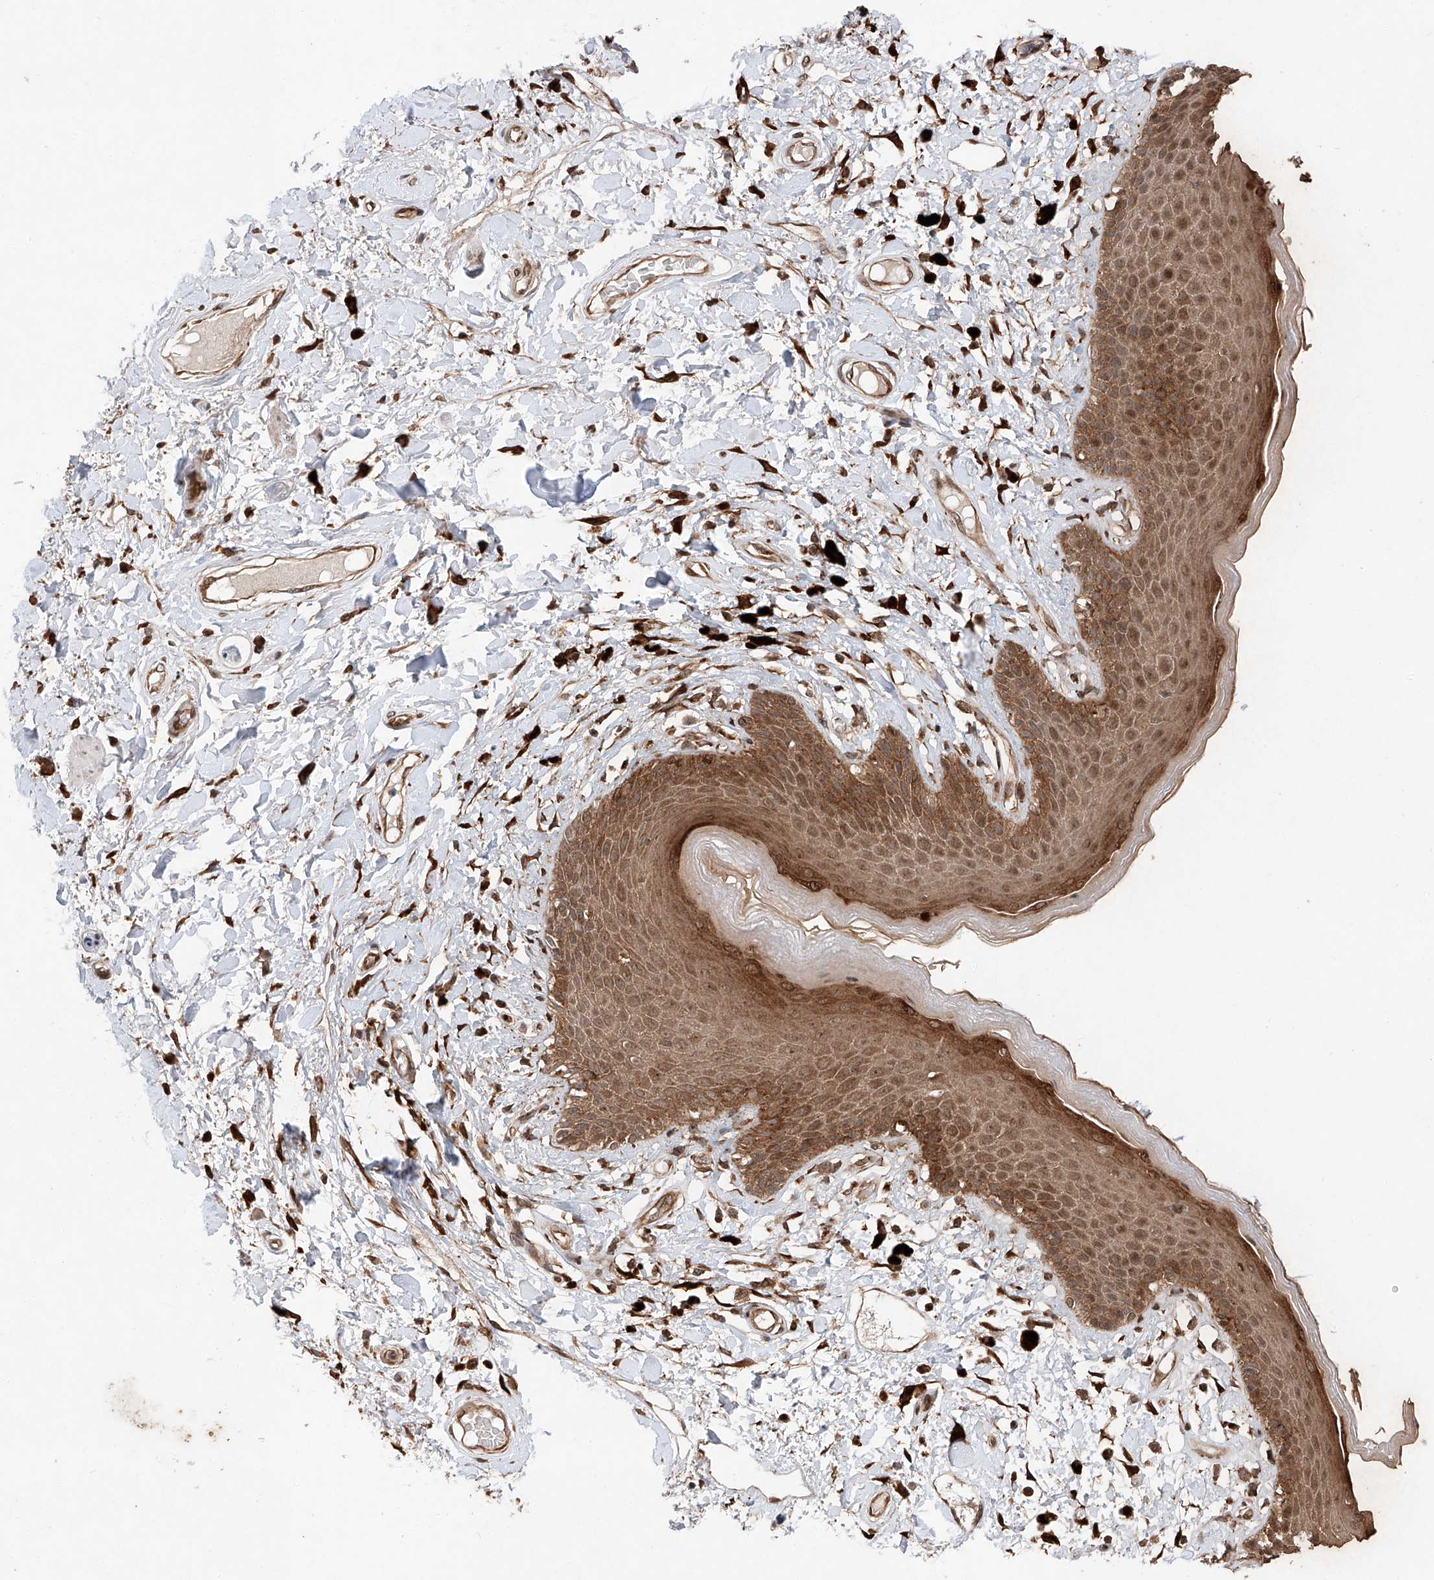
{"staining": {"intensity": "strong", "quantity": ">75%", "location": "cytoplasmic/membranous"}, "tissue": "skin", "cell_type": "Epidermal cells", "image_type": "normal", "snomed": [{"axis": "morphology", "description": "Normal tissue, NOS"}, {"axis": "topography", "description": "Anal"}], "caption": "A micrograph showing strong cytoplasmic/membranous expression in about >75% of epidermal cells in benign skin, as visualized by brown immunohistochemical staining.", "gene": "ZFP28", "patient": {"sex": "female", "age": 78}}